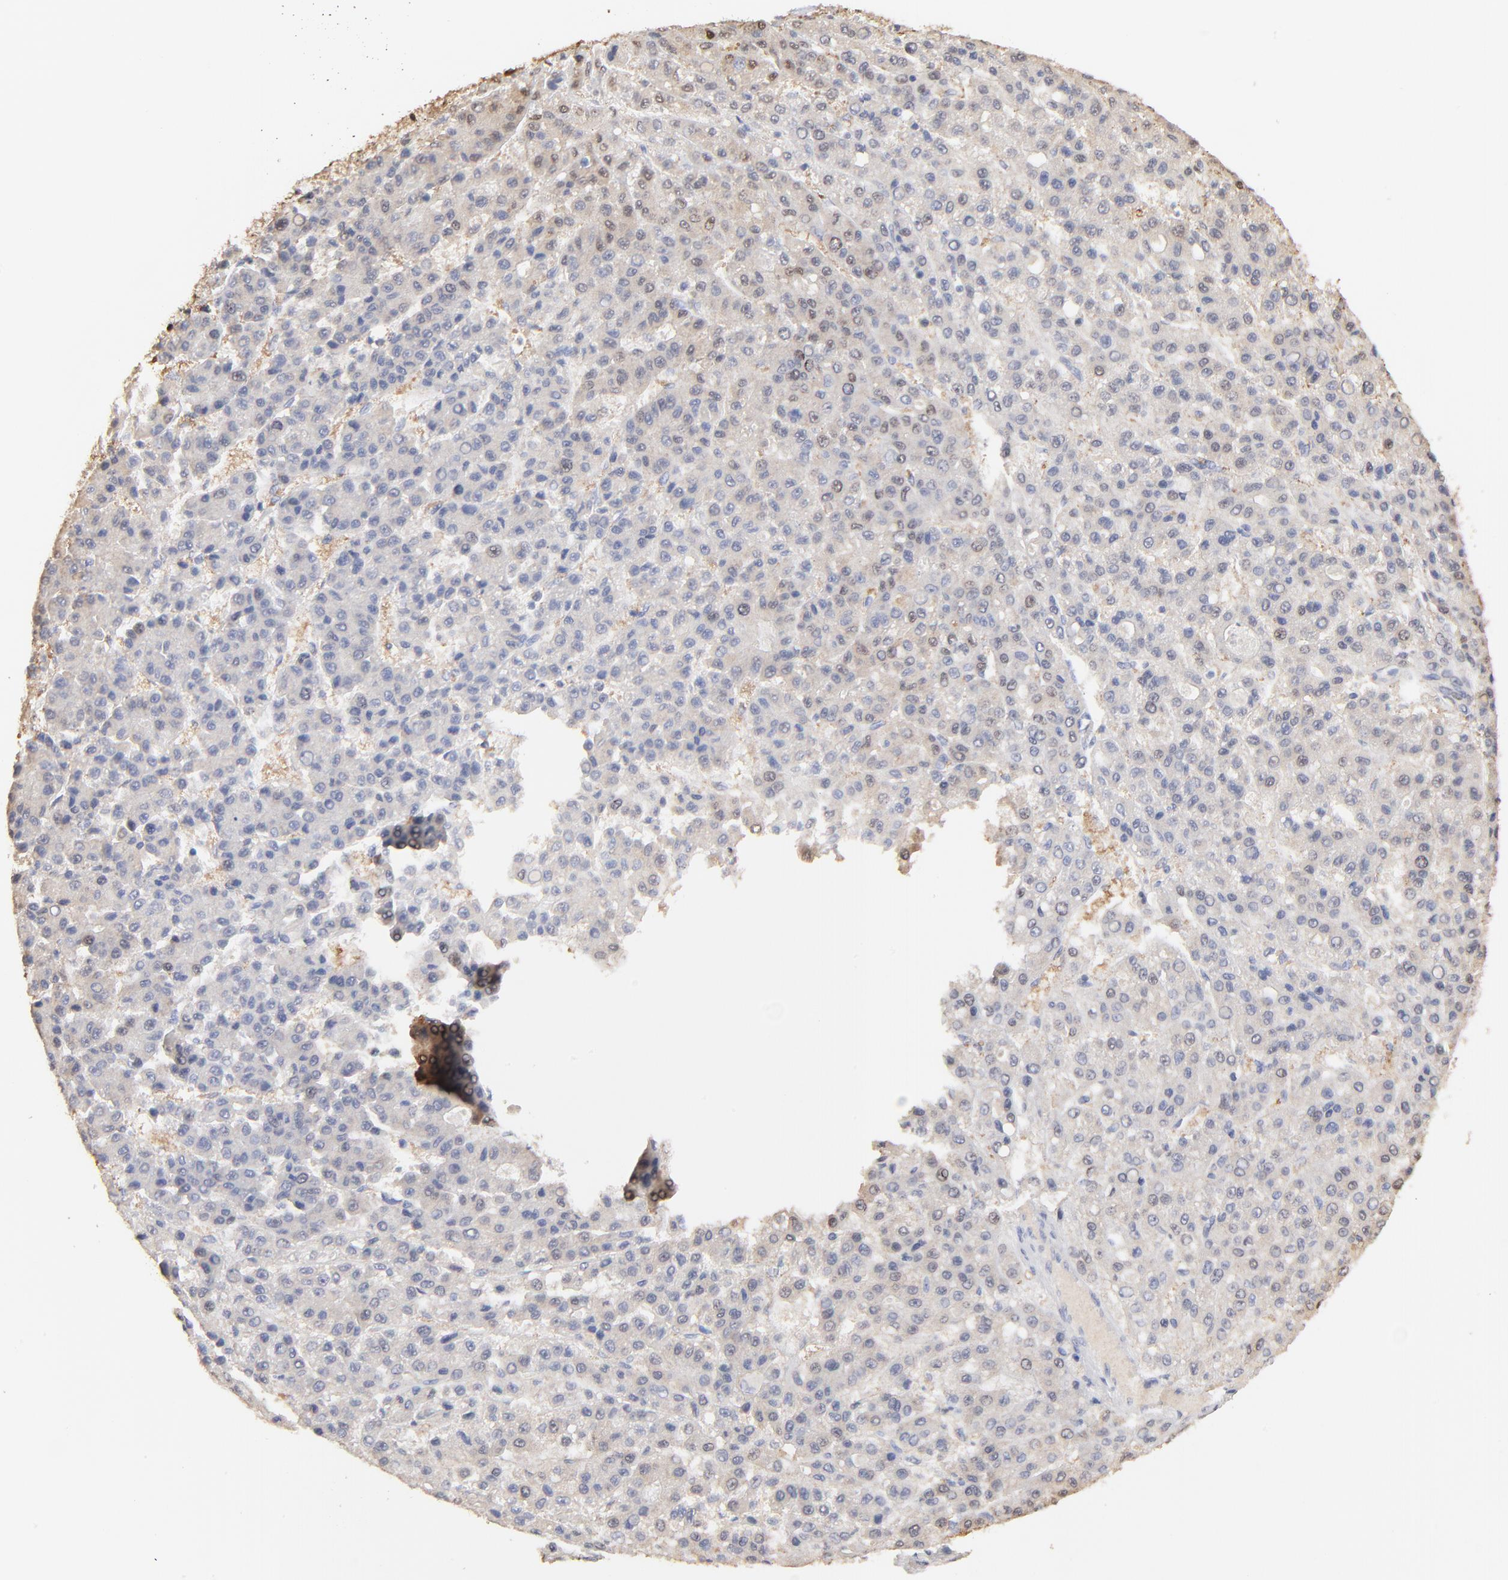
{"staining": {"intensity": "weak", "quantity": "<25%", "location": "cytoplasmic/membranous,nuclear"}, "tissue": "liver cancer", "cell_type": "Tumor cells", "image_type": "cancer", "snomed": [{"axis": "morphology", "description": "Carcinoma, Hepatocellular, NOS"}, {"axis": "topography", "description": "Liver"}], "caption": "Immunohistochemistry of liver cancer reveals no positivity in tumor cells.", "gene": "BIRC5", "patient": {"sex": "male", "age": 70}}